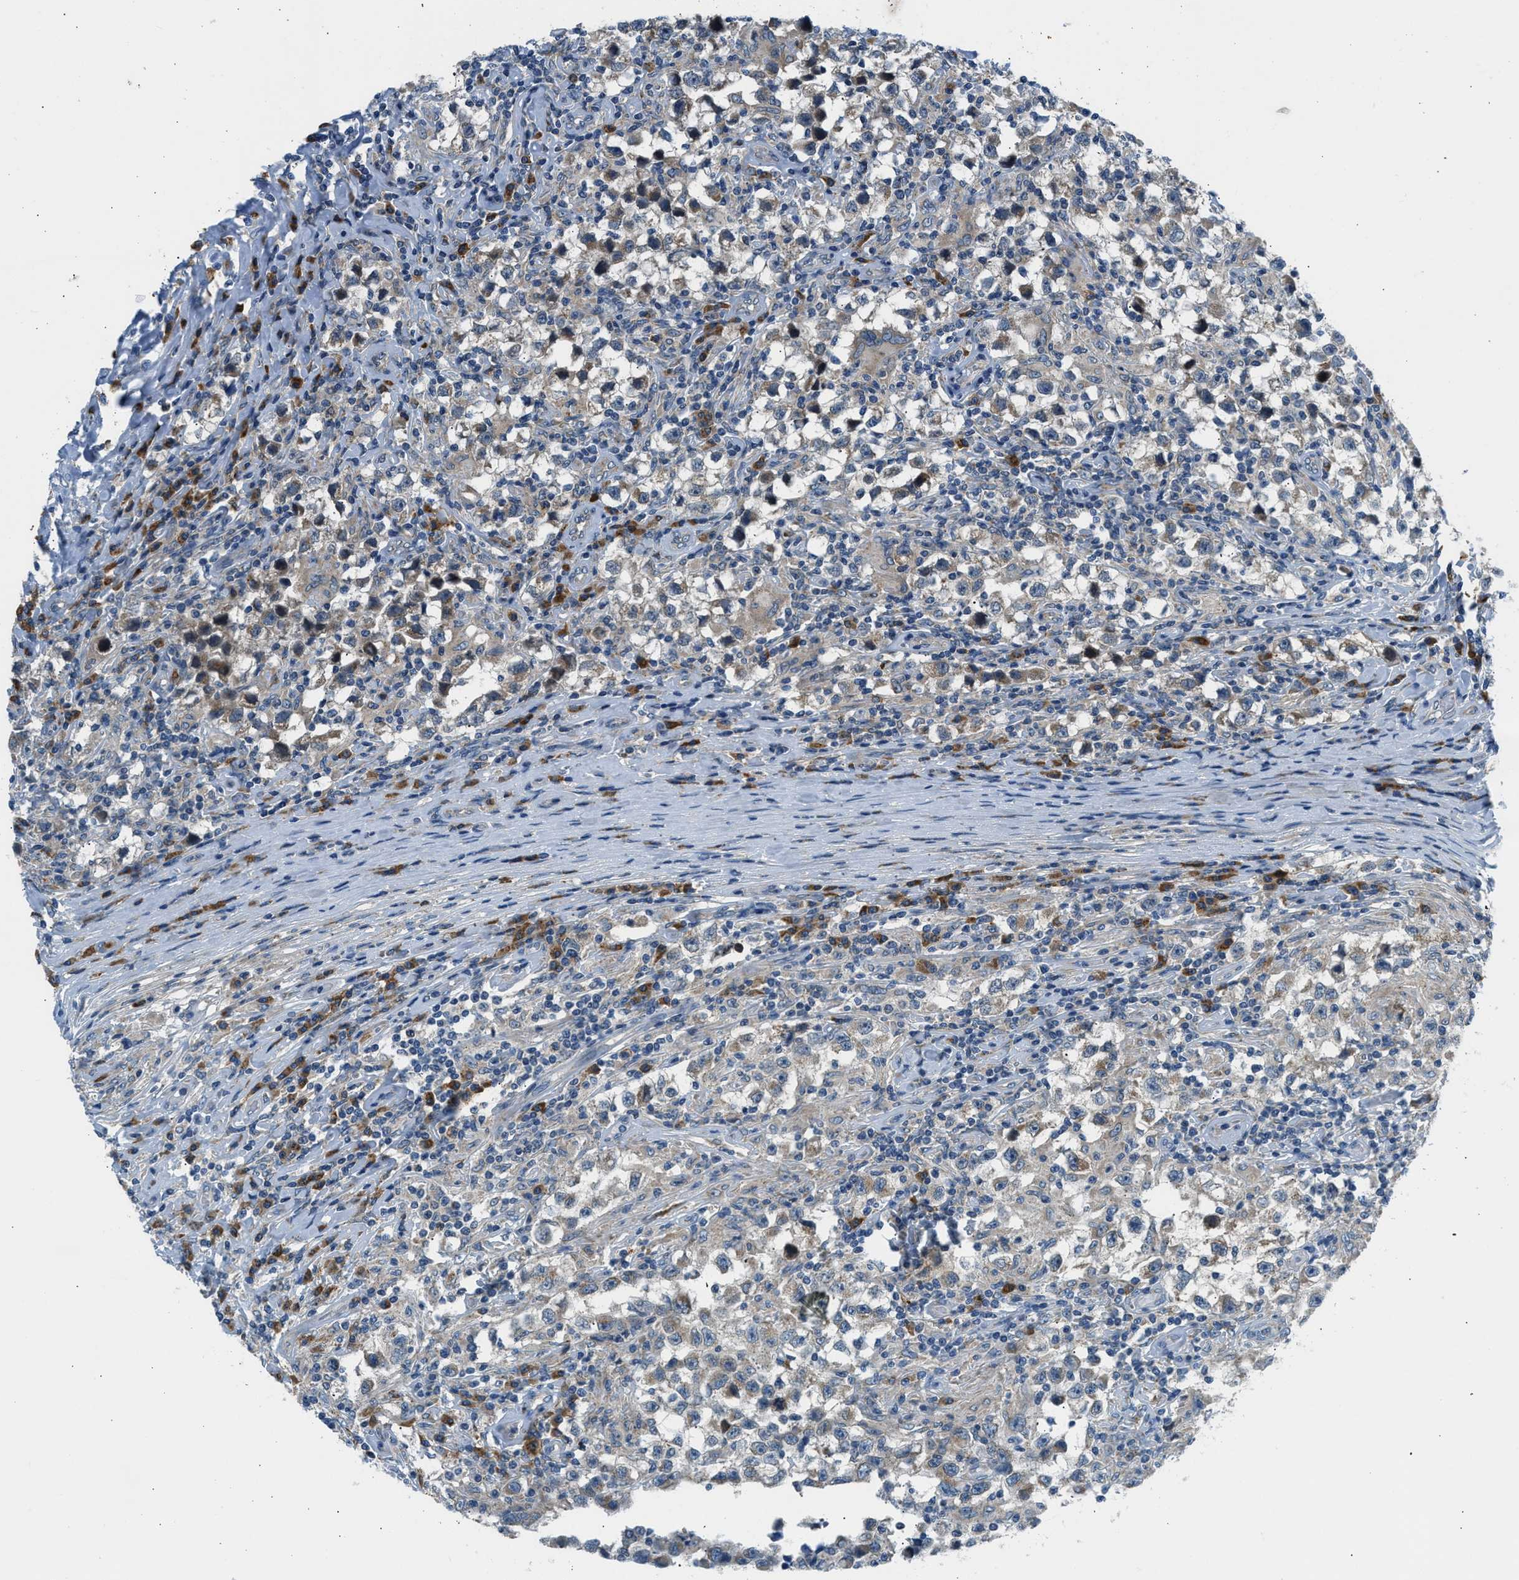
{"staining": {"intensity": "weak", "quantity": ">75%", "location": "cytoplasmic/membranous"}, "tissue": "testis cancer", "cell_type": "Tumor cells", "image_type": "cancer", "snomed": [{"axis": "morphology", "description": "Carcinoma, Embryonal, NOS"}, {"axis": "topography", "description": "Testis"}], "caption": "This micrograph reveals testis cancer stained with IHC to label a protein in brown. The cytoplasmic/membranous of tumor cells show weak positivity for the protein. Nuclei are counter-stained blue.", "gene": "EDARADD", "patient": {"sex": "male", "age": 21}}